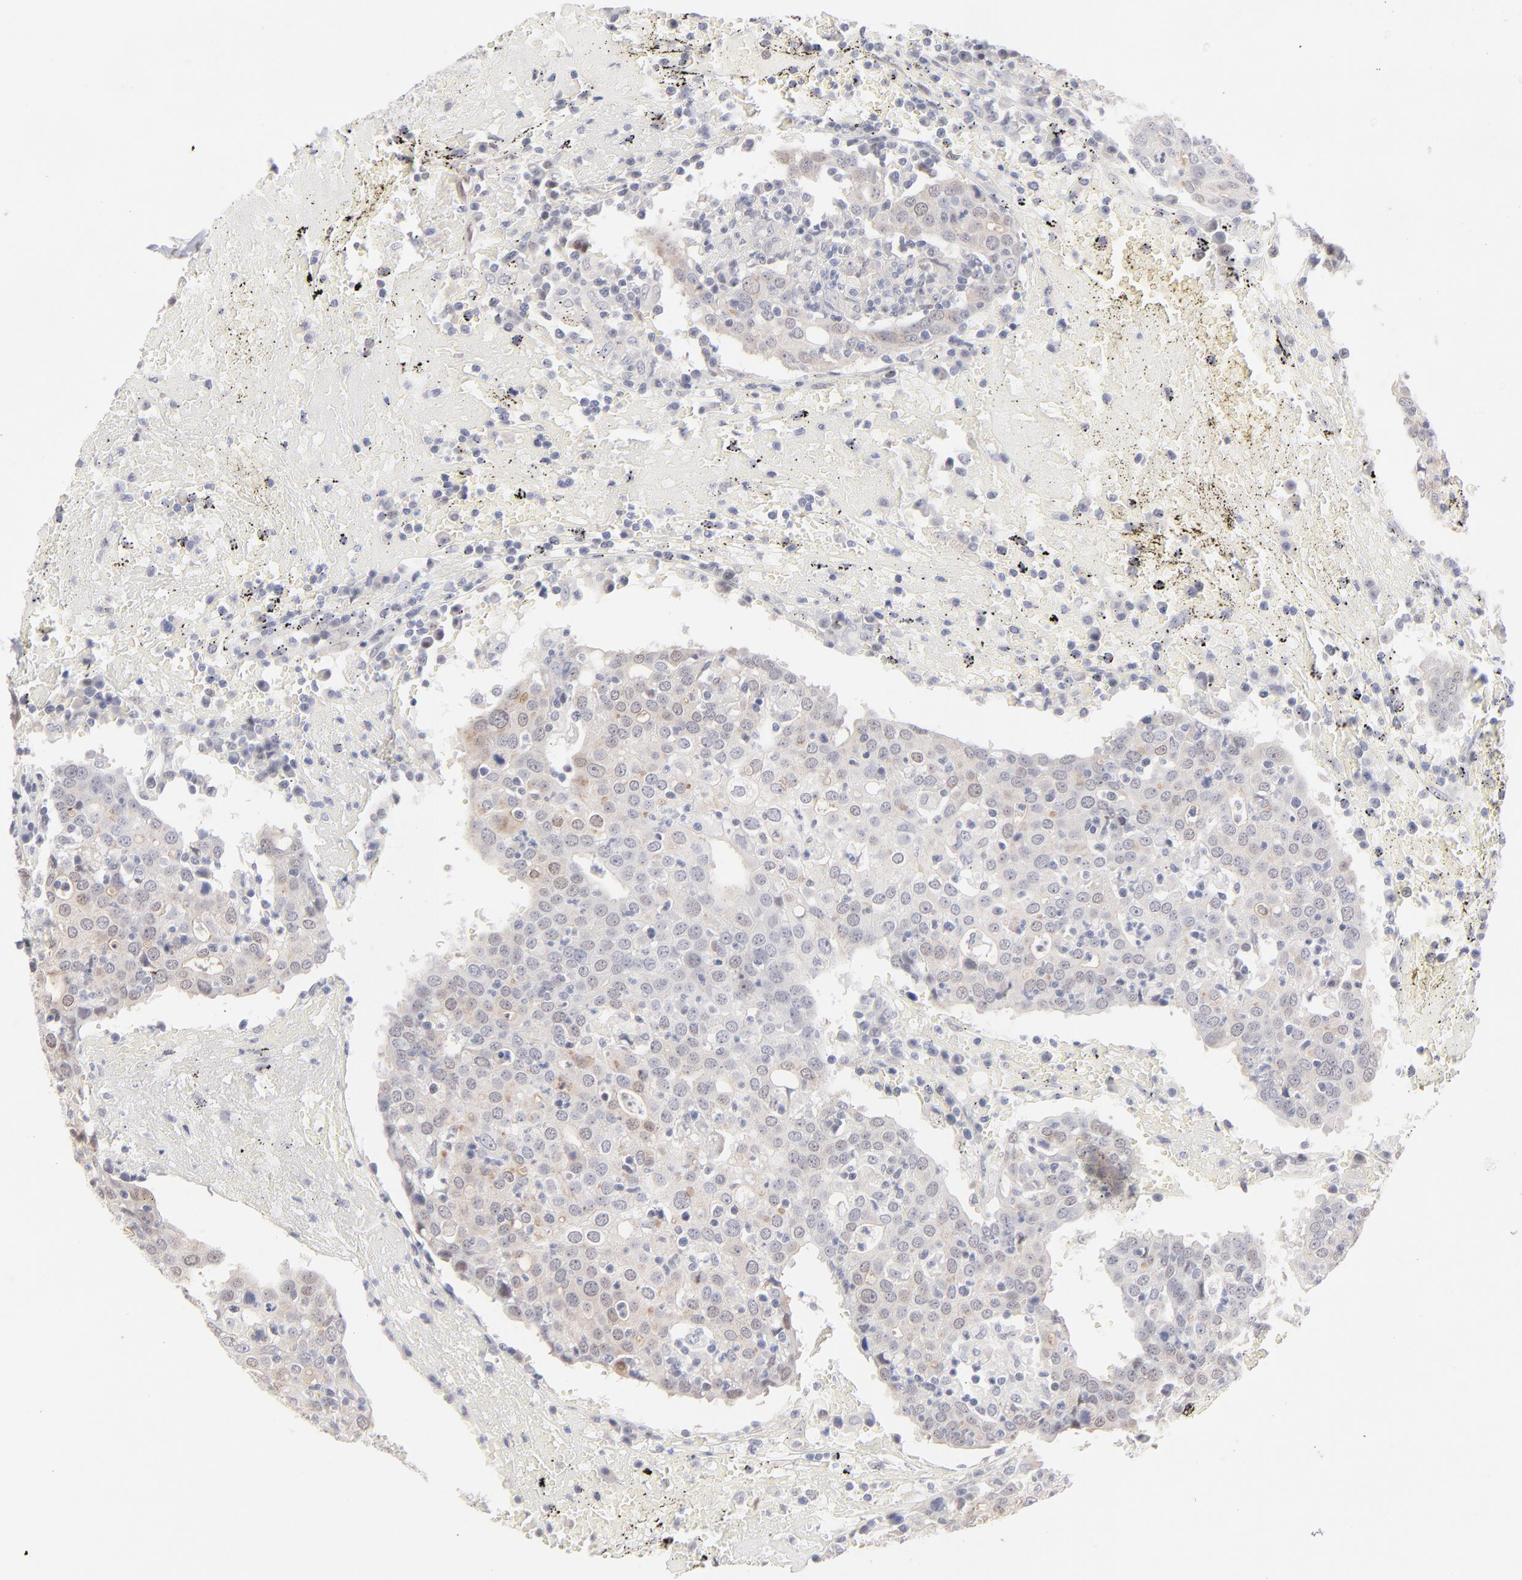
{"staining": {"intensity": "moderate", "quantity": "25%-75%", "location": "cytoplasmic/membranous,nuclear"}, "tissue": "head and neck cancer", "cell_type": "Tumor cells", "image_type": "cancer", "snomed": [{"axis": "morphology", "description": "Adenocarcinoma, NOS"}, {"axis": "topography", "description": "Salivary gland"}, {"axis": "topography", "description": "Head-Neck"}], "caption": "A photomicrograph showing moderate cytoplasmic/membranous and nuclear expression in about 25%-75% of tumor cells in adenocarcinoma (head and neck), as visualized by brown immunohistochemical staining.", "gene": "RBM3", "patient": {"sex": "female", "age": 65}}